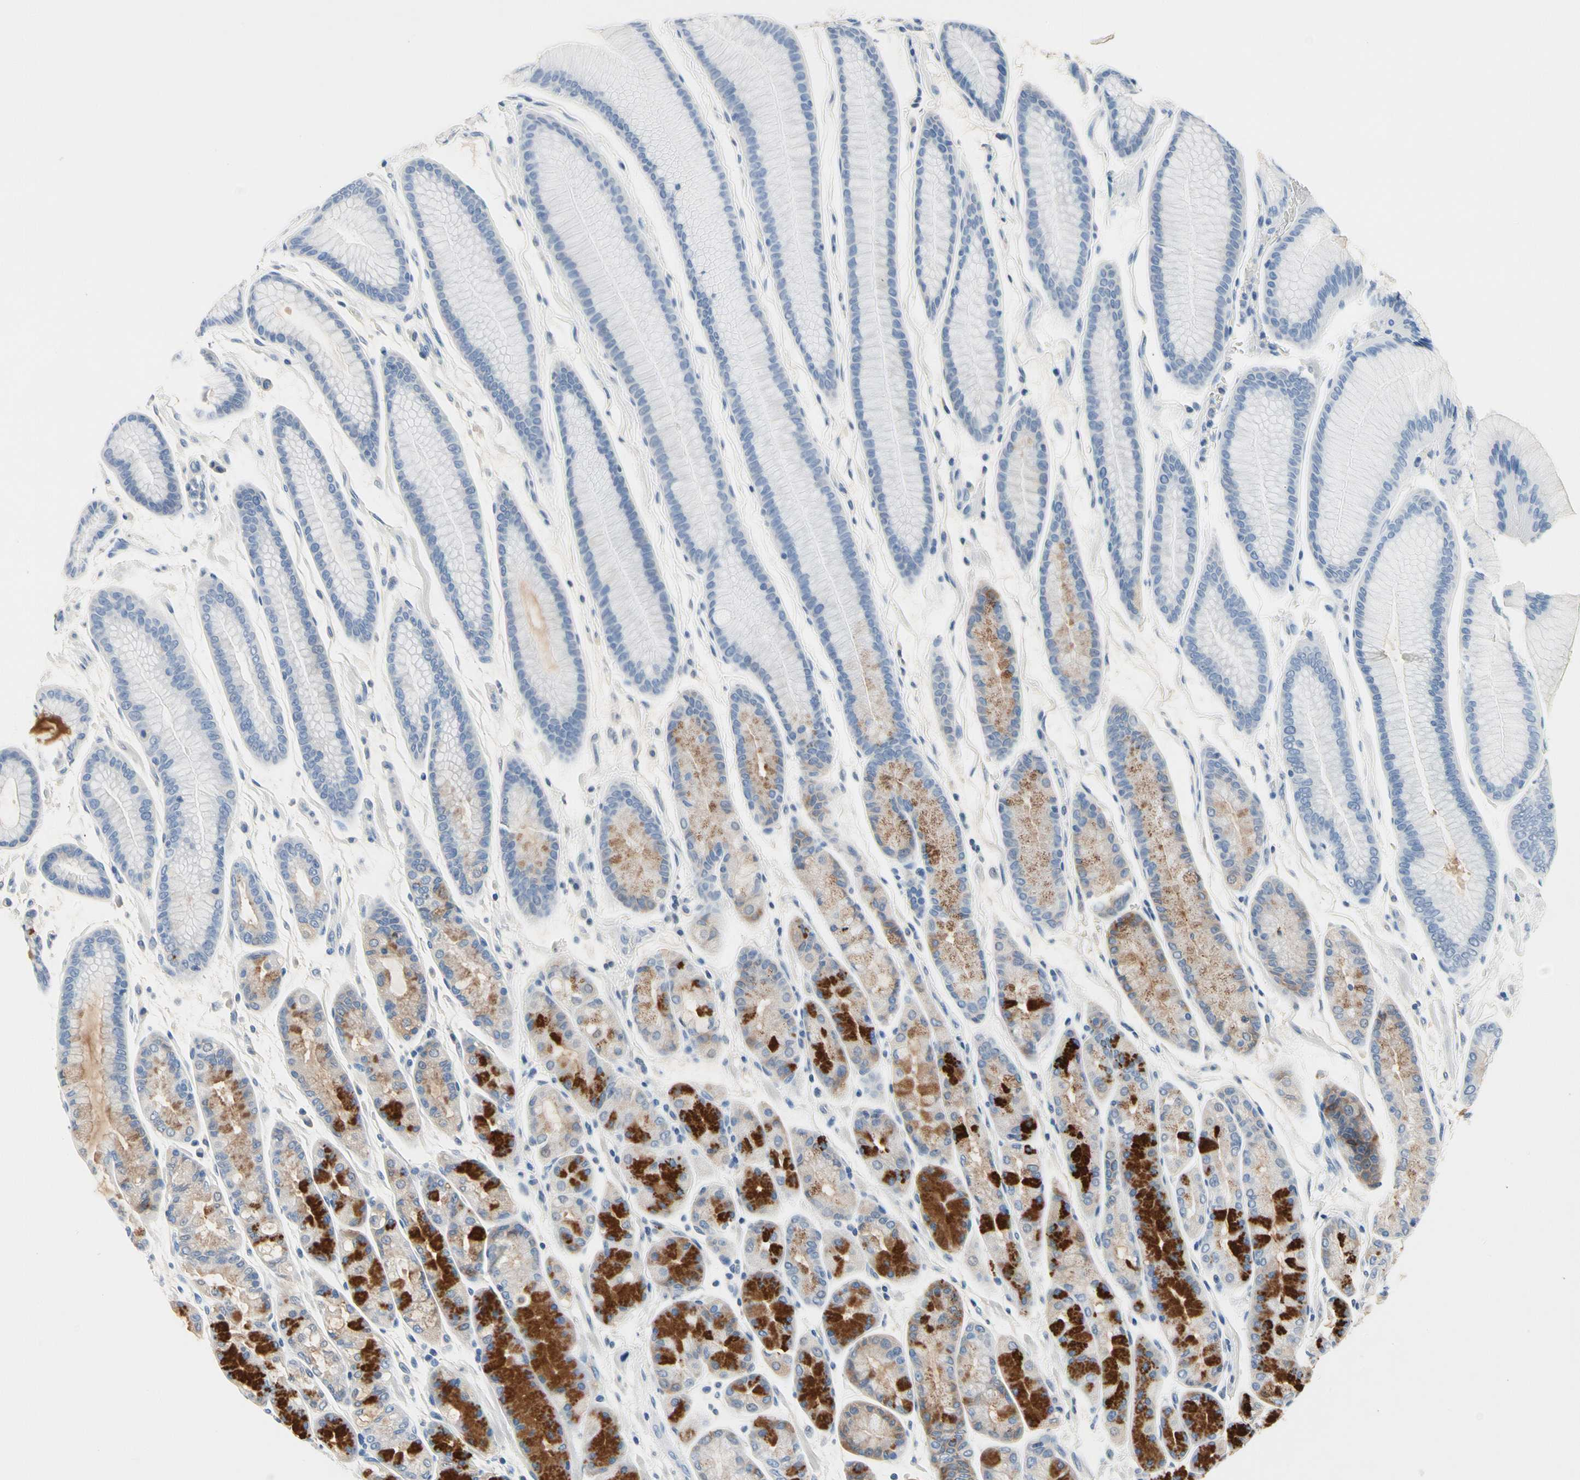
{"staining": {"intensity": "strong", "quantity": "25%-75%", "location": "cytoplasmic/membranous"}, "tissue": "stomach", "cell_type": "Glandular cells", "image_type": "normal", "snomed": [{"axis": "morphology", "description": "Normal tissue, NOS"}, {"axis": "topography", "description": "Stomach, upper"}], "caption": "Immunohistochemistry micrograph of normal stomach stained for a protein (brown), which shows high levels of strong cytoplasmic/membranous staining in approximately 25%-75% of glandular cells.", "gene": "MARK1", "patient": {"sex": "male", "age": 72}}